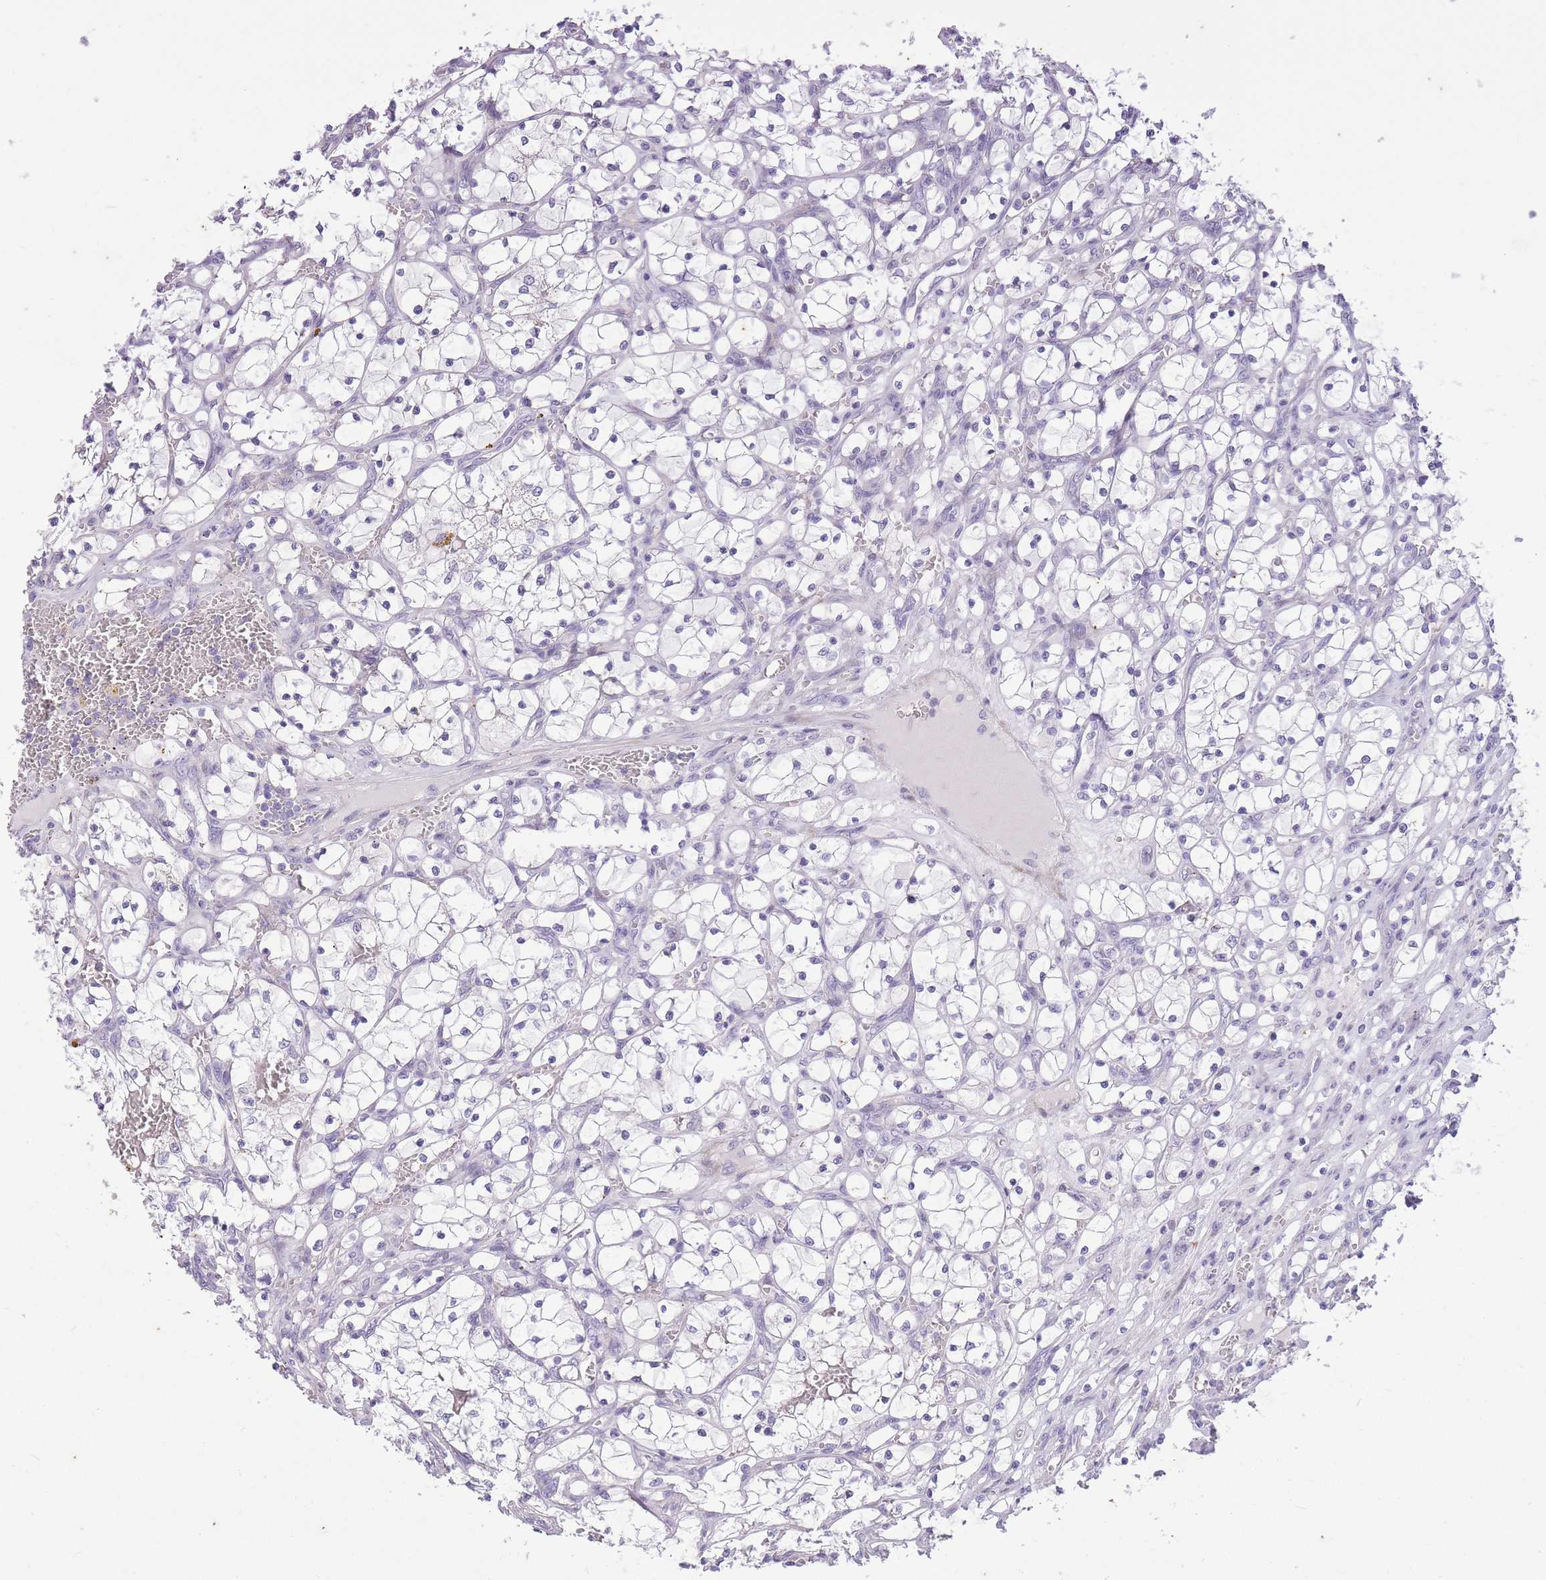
{"staining": {"intensity": "negative", "quantity": "none", "location": "none"}, "tissue": "renal cancer", "cell_type": "Tumor cells", "image_type": "cancer", "snomed": [{"axis": "morphology", "description": "Adenocarcinoma, NOS"}, {"axis": "topography", "description": "Kidney"}], "caption": "Micrograph shows no protein positivity in tumor cells of renal cancer tissue. The staining was performed using DAB to visualize the protein expression in brown, while the nuclei were stained in blue with hematoxylin (Magnification: 20x).", "gene": "CNTNAP3", "patient": {"sex": "female", "age": 69}}